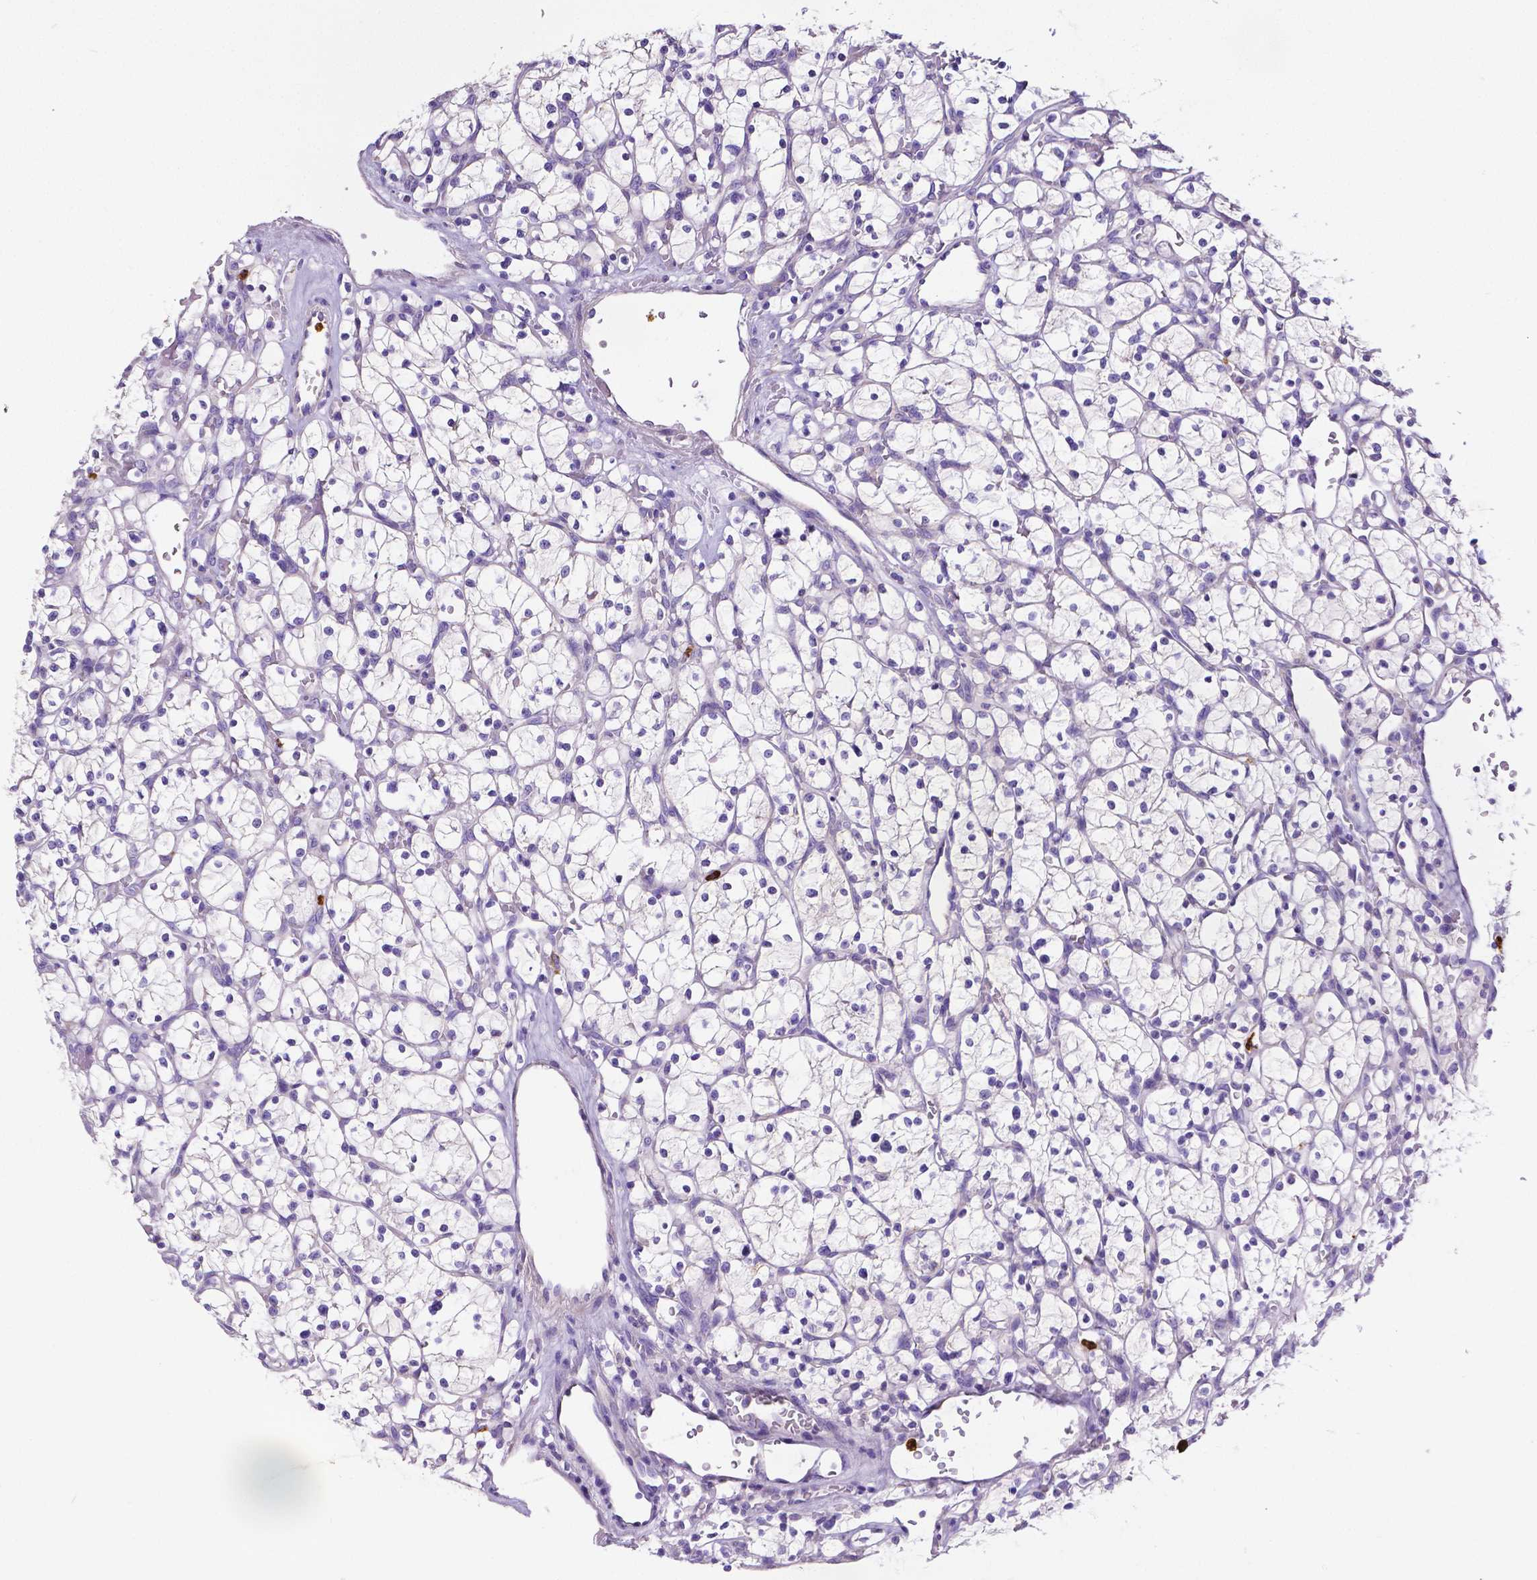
{"staining": {"intensity": "negative", "quantity": "none", "location": "none"}, "tissue": "renal cancer", "cell_type": "Tumor cells", "image_type": "cancer", "snomed": [{"axis": "morphology", "description": "Adenocarcinoma, NOS"}, {"axis": "topography", "description": "Kidney"}], "caption": "Histopathology image shows no protein positivity in tumor cells of renal cancer (adenocarcinoma) tissue.", "gene": "MMP9", "patient": {"sex": "female", "age": 64}}